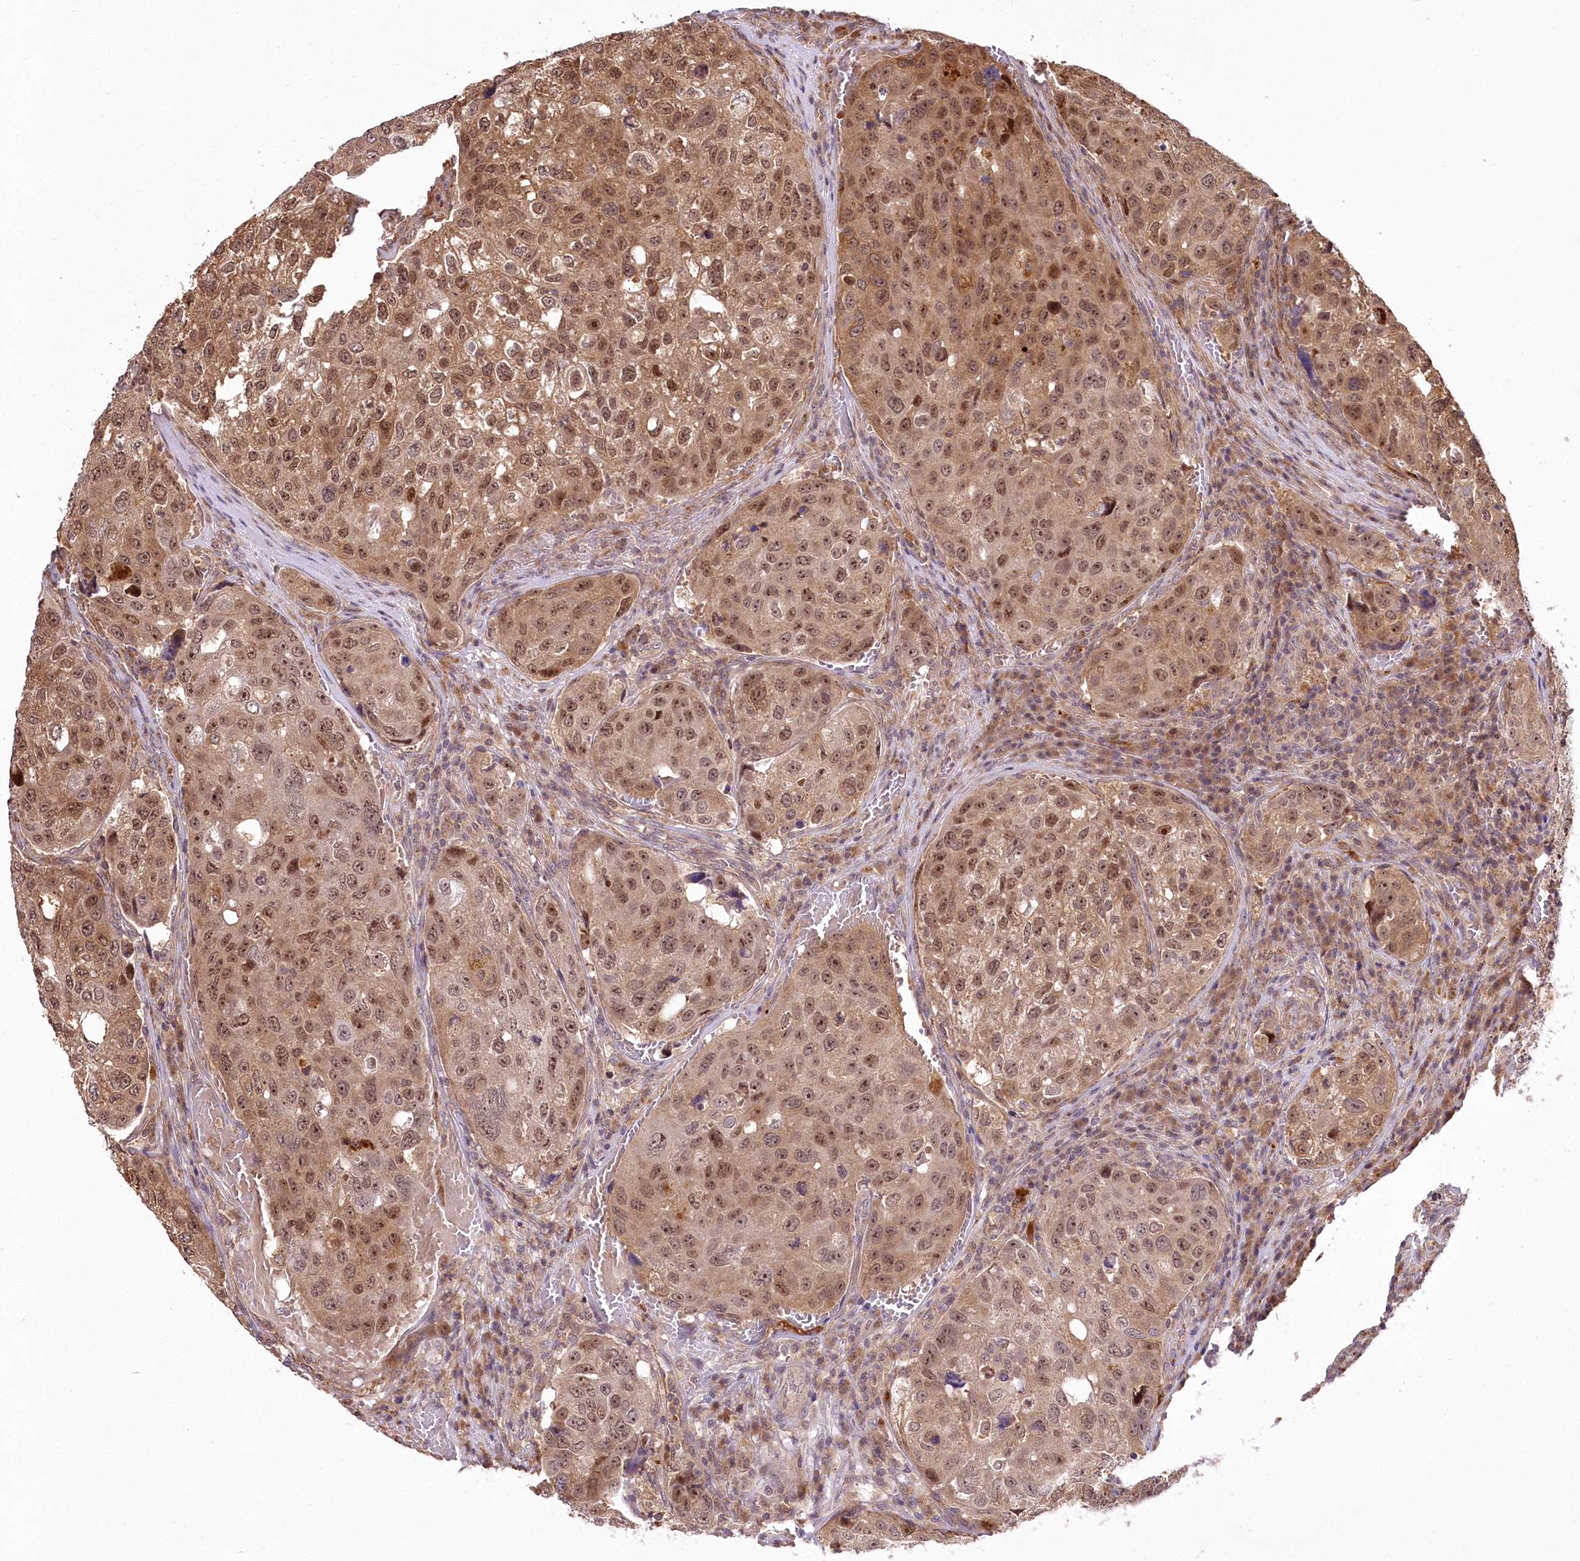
{"staining": {"intensity": "moderate", "quantity": ">75%", "location": "cytoplasmic/membranous,nuclear"}, "tissue": "urothelial cancer", "cell_type": "Tumor cells", "image_type": "cancer", "snomed": [{"axis": "morphology", "description": "Urothelial carcinoma, High grade"}, {"axis": "topography", "description": "Lymph node"}, {"axis": "topography", "description": "Urinary bladder"}], "caption": "Urothelial cancer stained with IHC reveals moderate cytoplasmic/membranous and nuclear expression in about >75% of tumor cells. (Brightfield microscopy of DAB IHC at high magnification).", "gene": "SERGEF", "patient": {"sex": "male", "age": 51}}